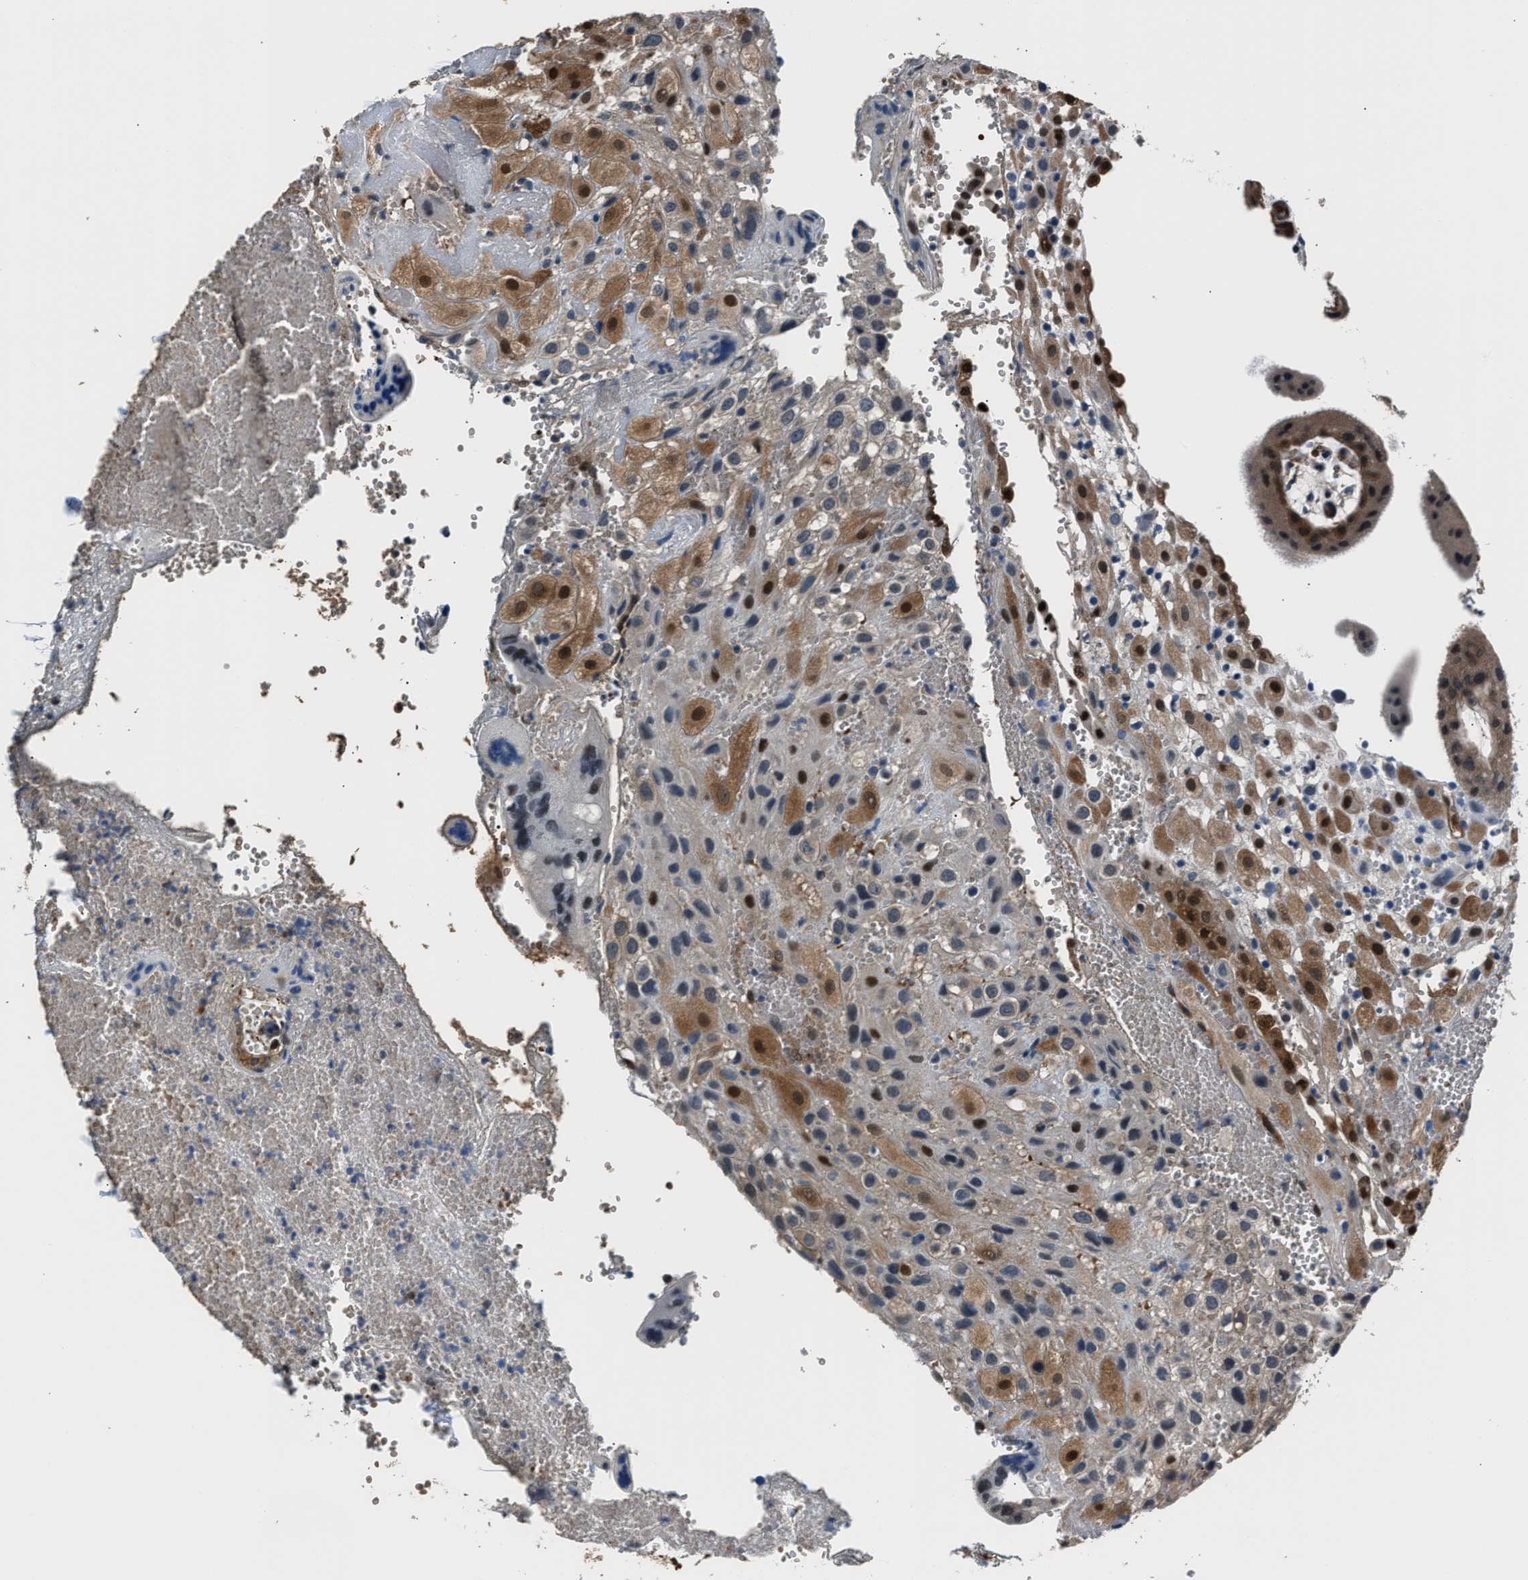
{"staining": {"intensity": "strong", "quantity": "25%-75%", "location": "cytoplasmic/membranous,nuclear"}, "tissue": "placenta", "cell_type": "Decidual cells", "image_type": "normal", "snomed": [{"axis": "morphology", "description": "Normal tissue, NOS"}, {"axis": "topography", "description": "Placenta"}], "caption": "Protein expression analysis of benign human placenta reveals strong cytoplasmic/membranous,nuclear positivity in approximately 25%-75% of decidual cells. Using DAB (brown) and hematoxylin (blue) stains, captured at high magnification using brightfield microscopy.", "gene": "PPA1", "patient": {"sex": "female", "age": 18}}